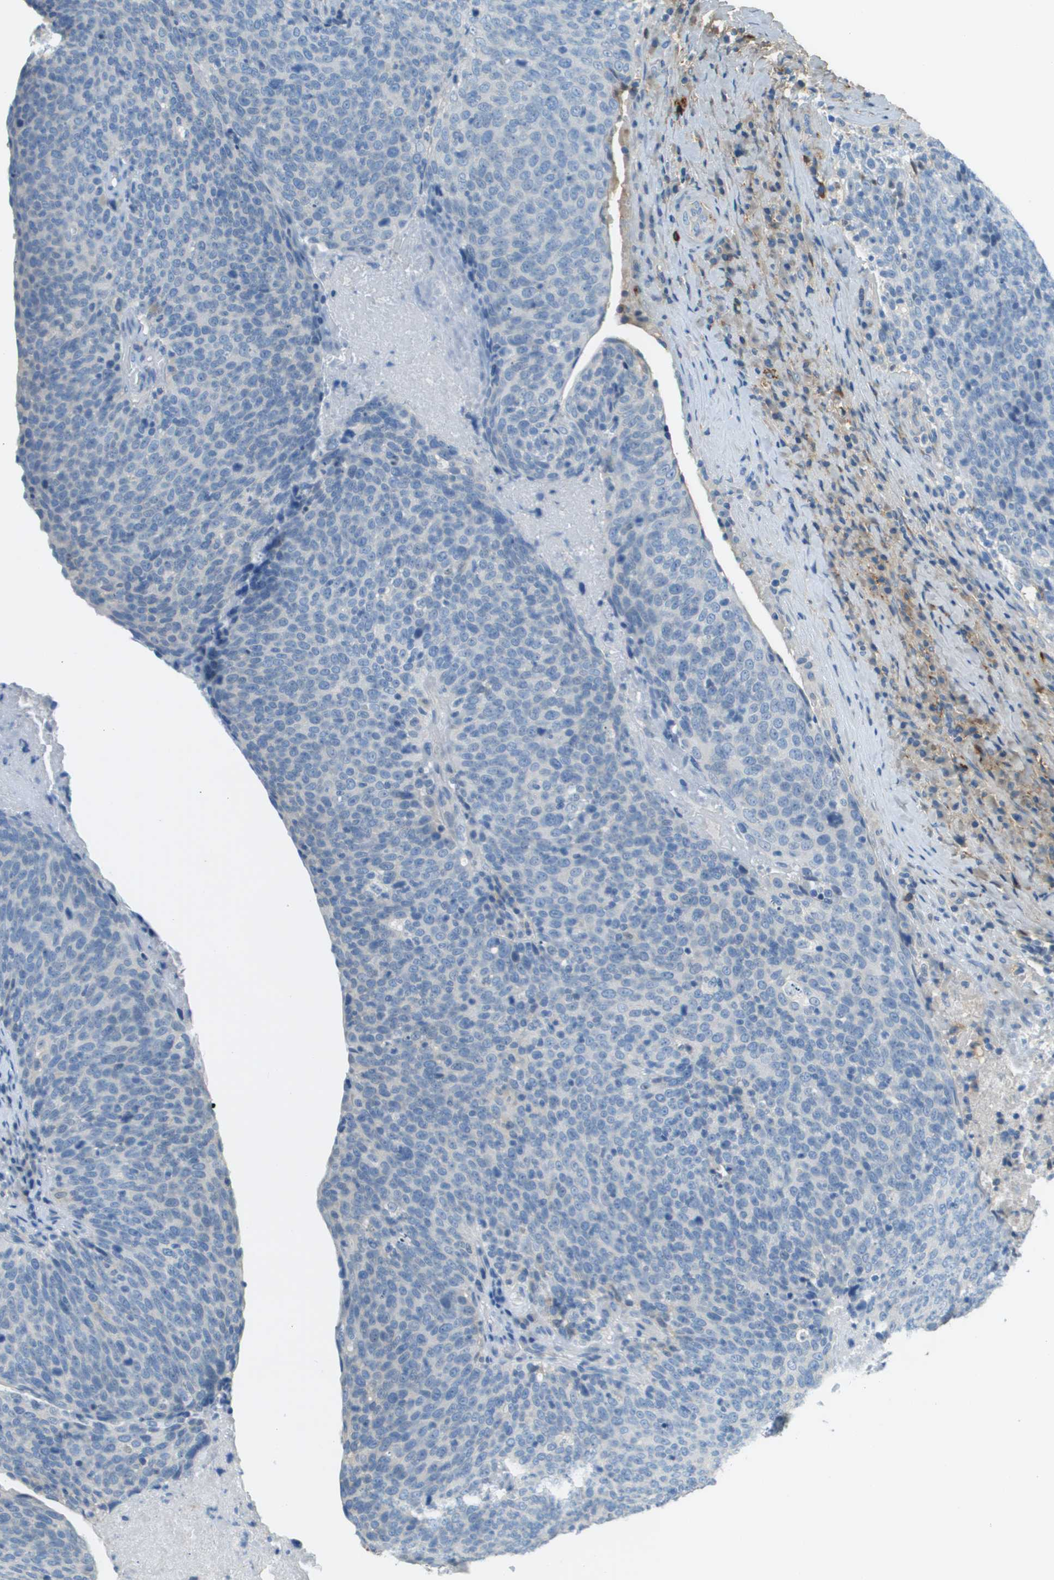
{"staining": {"intensity": "negative", "quantity": "none", "location": "none"}, "tissue": "head and neck cancer", "cell_type": "Tumor cells", "image_type": "cancer", "snomed": [{"axis": "morphology", "description": "Squamous cell carcinoma, NOS"}, {"axis": "morphology", "description": "Squamous cell carcinoma, metastatic, NOS"}, {"axis": "topography", "description": "Lymph node"}, {"axis": "topography", "description": "Head-Neck"}], "caption": "Protein analysis of head and neck cancer (squamous cell carcinoma) shows no significant expression in tumor cells.", "gene": "DCN", "patient": {"sex": "male", "age": 62}}